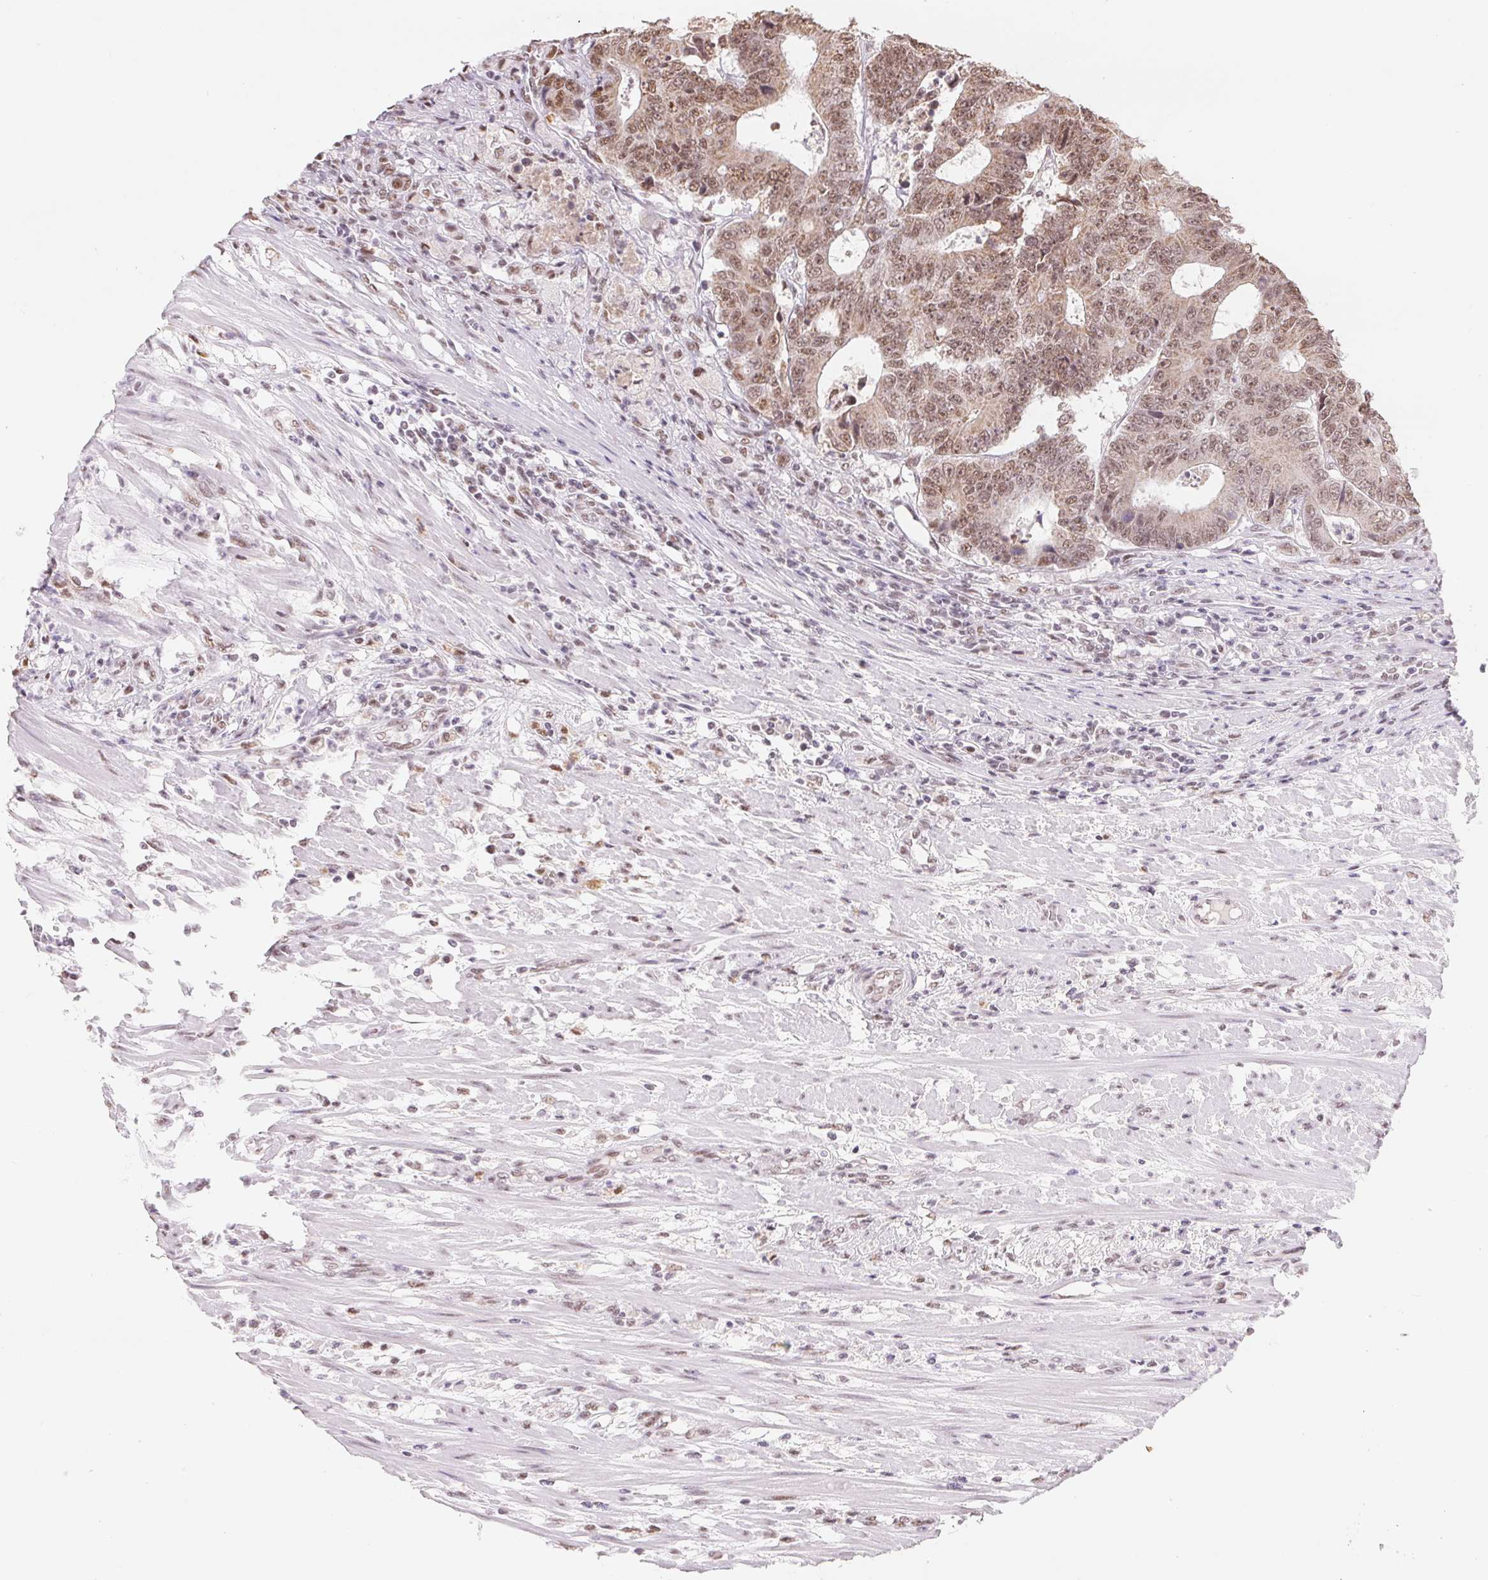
{"staining": {"intensity": "moderate", "quantity": ">75%", "location": "nuclear"}, "tissue": "colorectal cancer", "cell_type": "Tumor cells", "image_type": "cancer", "snomed": [{"axis": "morphology", "description": "Adenocarcinoma, NOS"}, {"axis": "topography", "description": "Colon"}], "caption": "Moderate nuclear staining is appreciated in approximately >75% of tumor cells in colorectal adenocarcinoma.", "gene": "SNRPG", "patient": {"sex": "female", "age": 48}}